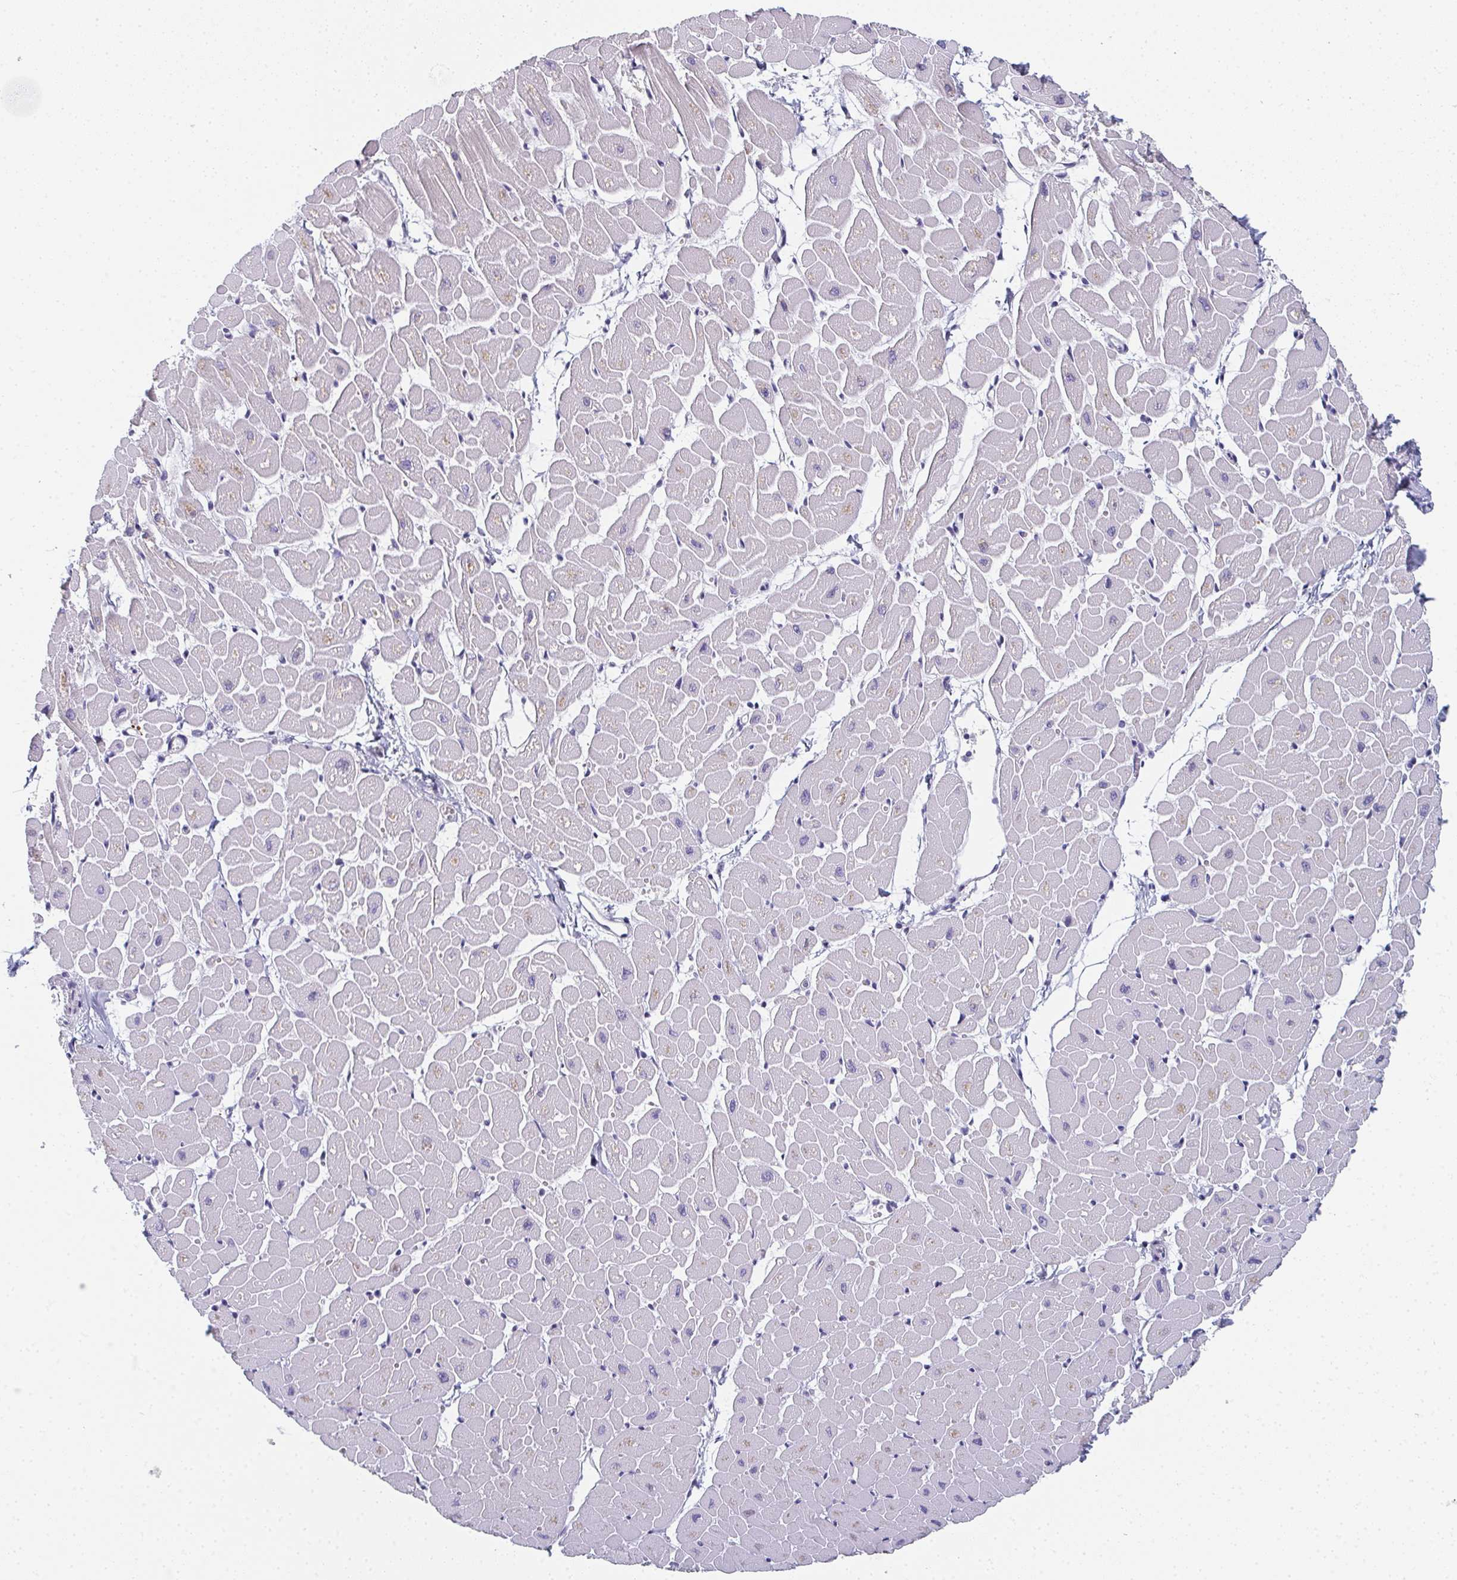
{"staining": {"intensity": "negative", "quantity": "none", "location": "none"}, "tissue": "heart muscle", "cell_type": "Cardiomyocytes", "image_type": "normal", "snomed": [{"axis": "morphology", "description": "Normal tissue, NOS"}, {"axis": "topography", "description": "Heart"}], "caption": "An image of heart muscle stained for a protein demonstrates no brown staining in cardiomyocytes. (DAB immunohistochemistry visualized using brightfield microscopy, high magnification).", "gene": "PYCR3", "patient": {"sex": "male", "age": 57}}